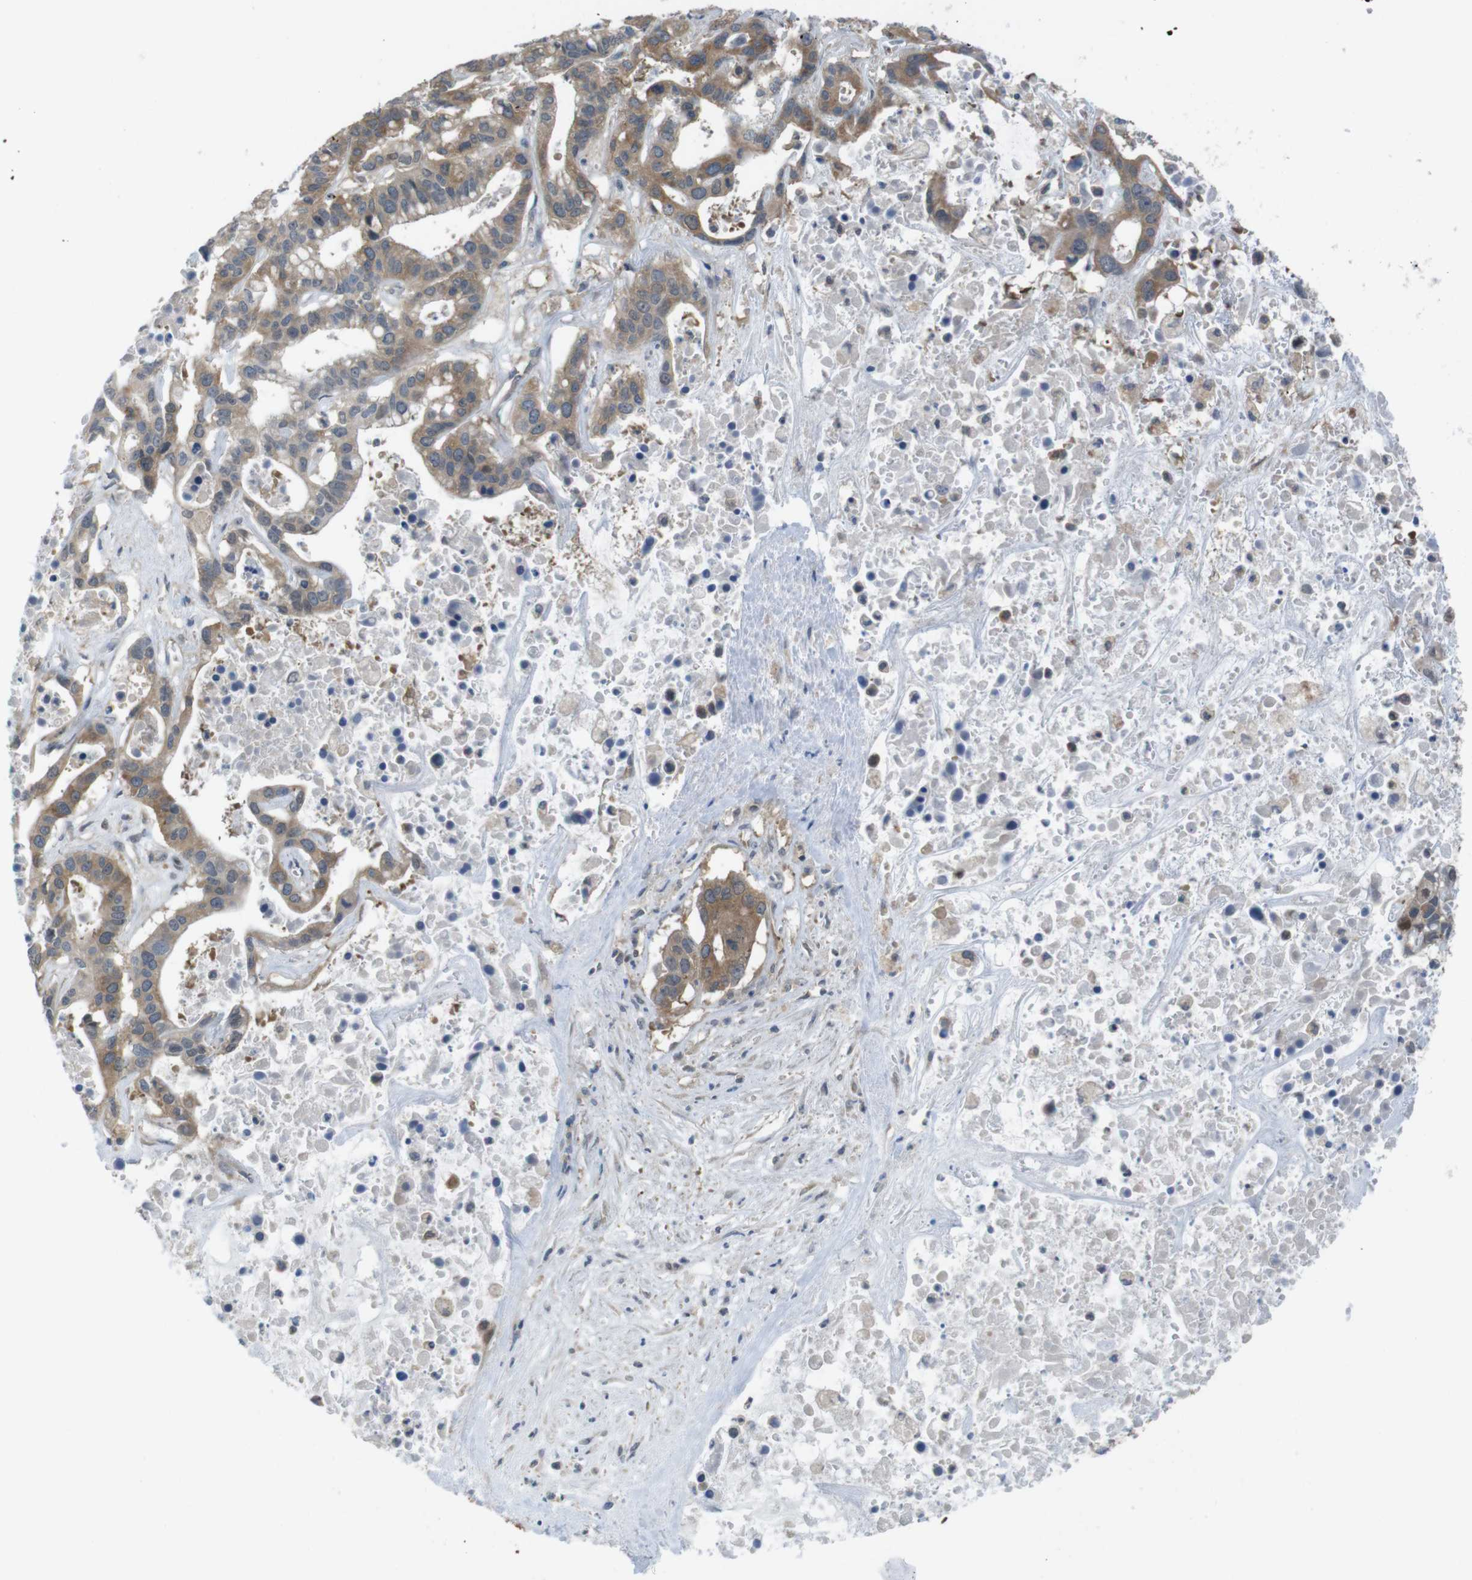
{"staining": {"intensity": "moderate", "quantity": ">75%", "location": "cytoplasmic/membranous"}, "tissue": "liver cancer", "cell_type": "Tumor cells", "image_type": "cancer", "snomed": [{"axis": "morphology", "description": "Cholangiocarcinoma"}, {"axis": "topography", "description": "Liver"}], "caption": "Immunohistochemical staining of liver cholangiocarcinoma demonstrates medium levels of moderate cytoplasmic/membranous protein positivity in about >75% of tumor cells.", "gene": "MTHFD1", "patient": {"sex": "female", "age": 65}}